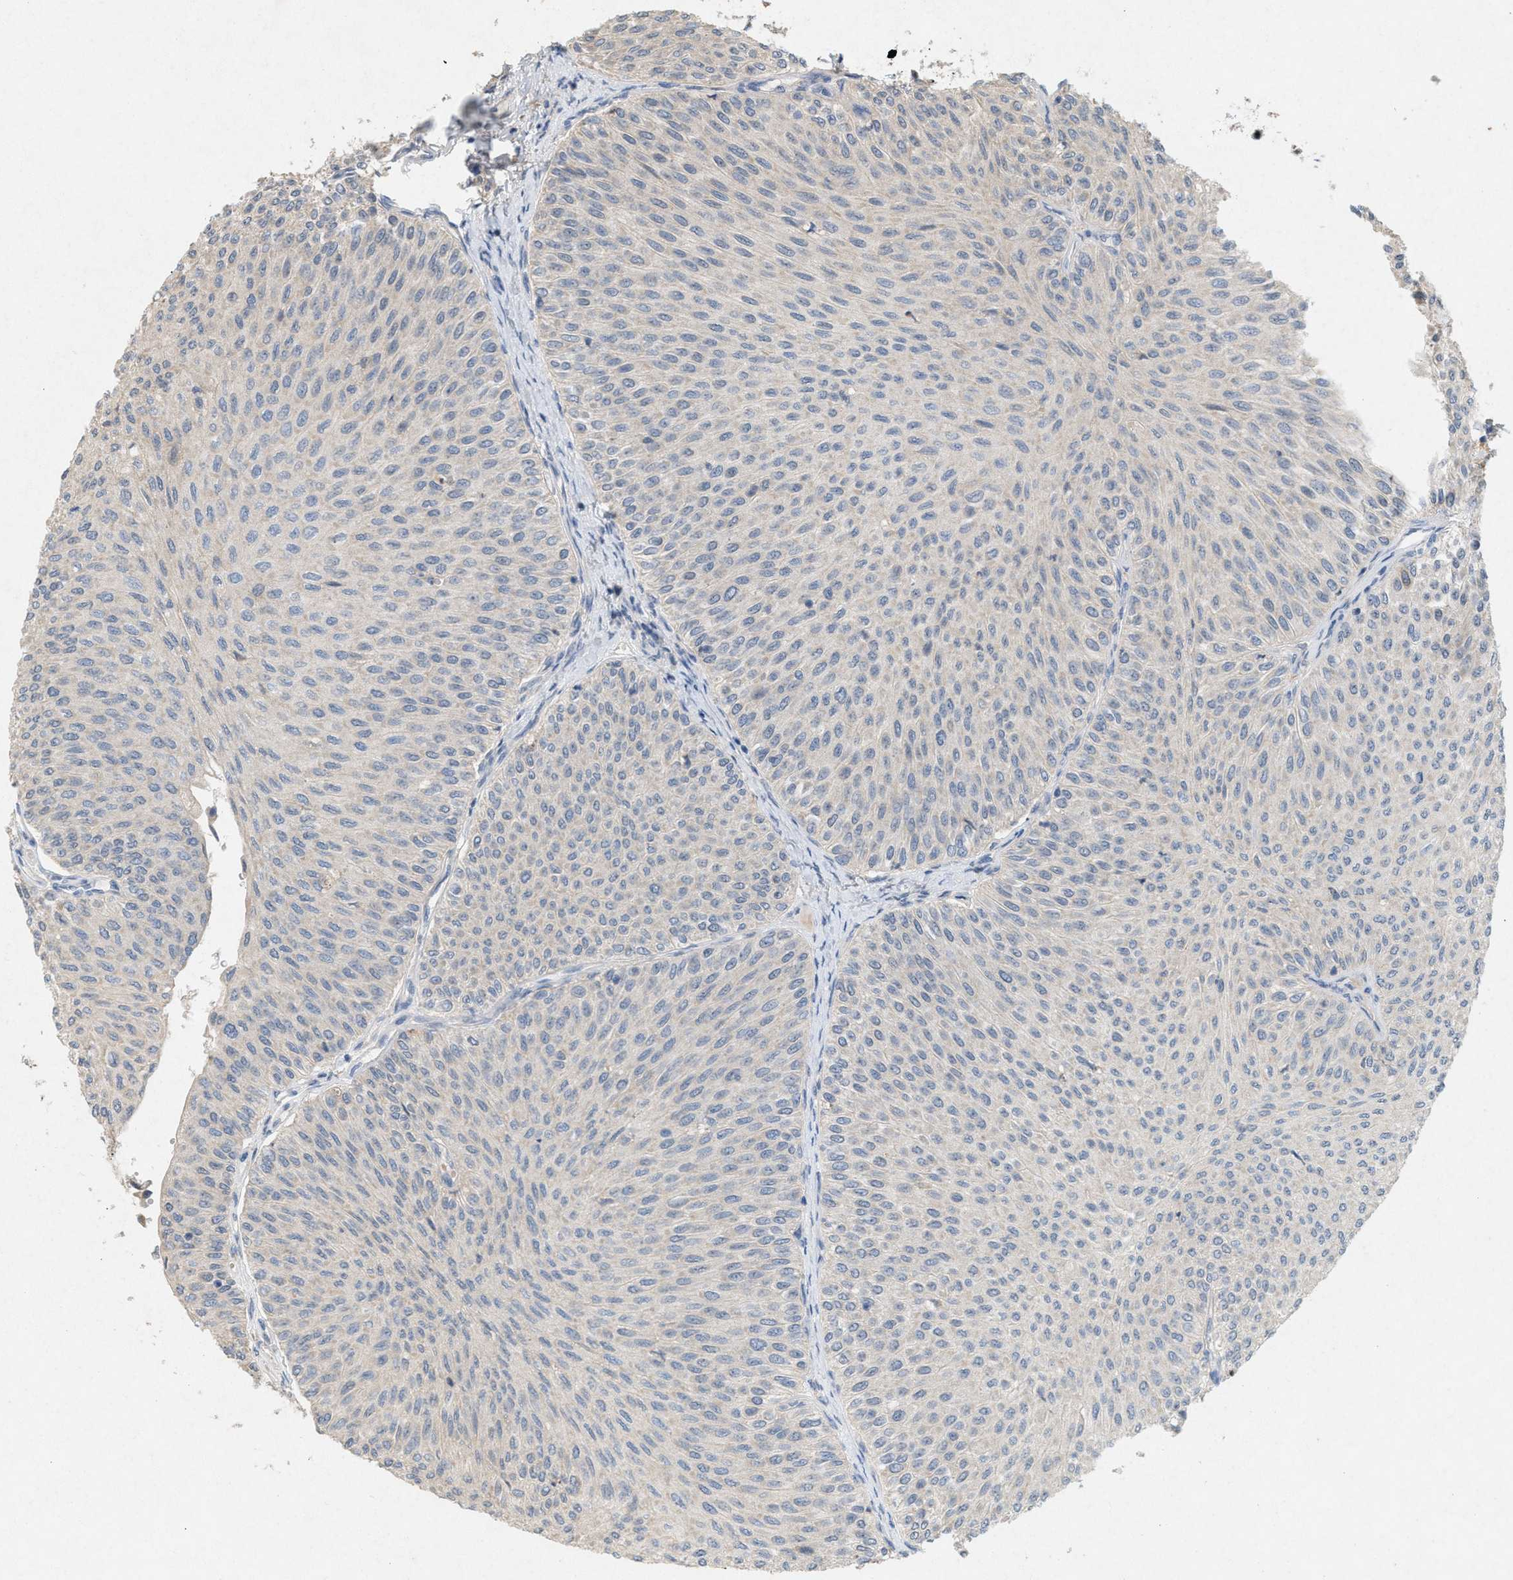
{"staining": {"intensity": "negative", "quantity": "none", "location": "none"}, "tissue": "urothelial cancer", "cell_type": "Tumor cells", "image_type": "cancer", "snomed": [{"axis": "morphology", "description": "Urothelial carcinoma, Low grade"}, {"axis": "topography", "description": "Urinary bladder"}], "caption": "Tumor cells show no significant protein positivity in urothelial carcinoma (low-grade).", "gene": "DCAF7", "patient": {"sex": "male", "age": 78}}